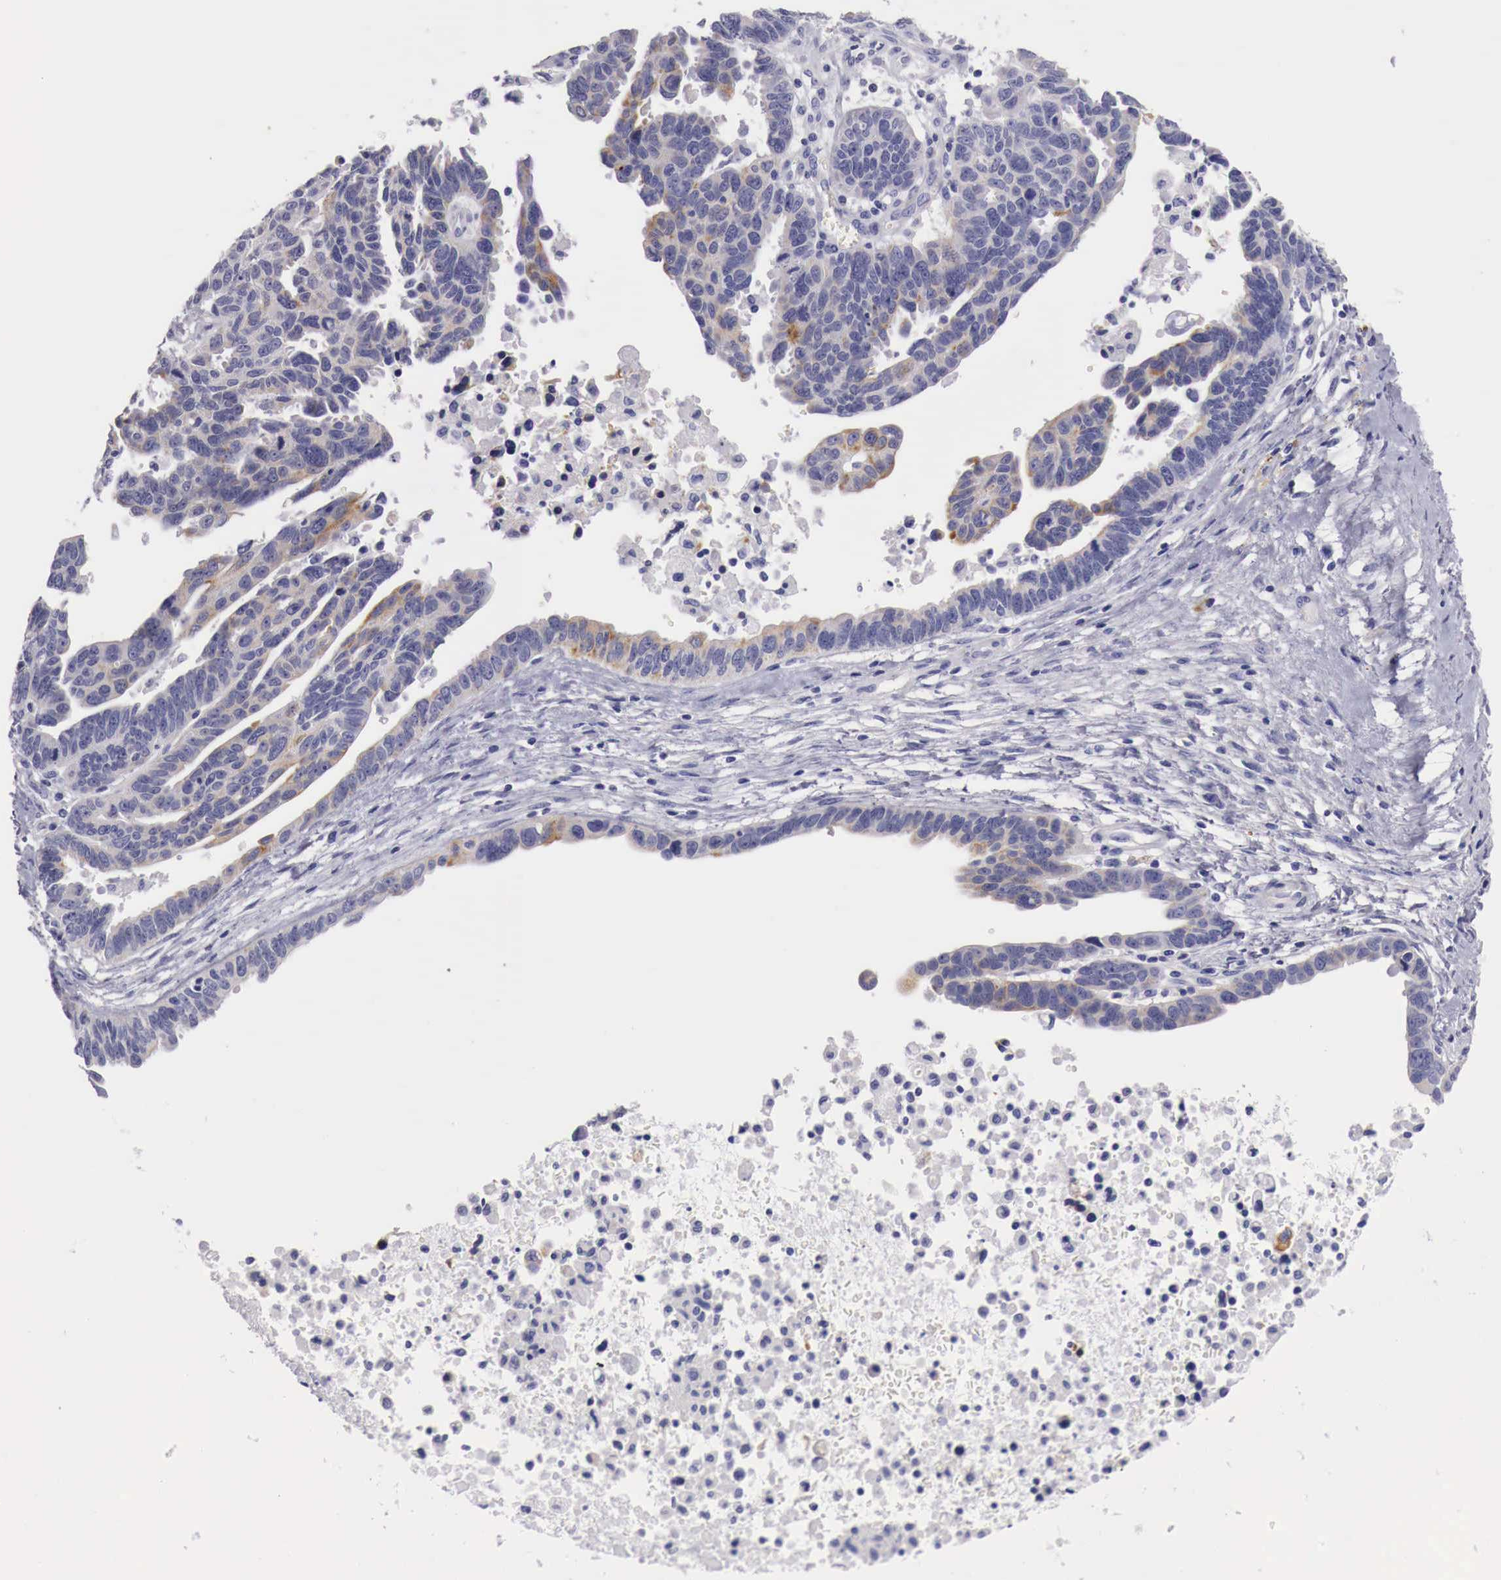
{"staining": {"intensity": "weak", "quantity": "25%-75%", "location": "cytoplasmic/membranous"}, "tissue": "ovarian cancer", "cell_type": "Tumor cells", "image_type": "cancer", "snomed": [{"axis": "morphology", "description": "Carcinoma, endometroid"}, {"axis": "morphology", "description": "Cystadenocarcinoma, serous, NOS"}, {"axis": "topography", "description": "Ovary"}], "caption": "Weak cytoplasmic/membranous protein staining is appreciated in approximately 25%-75% of tumor cells in ovarian serous cystadenocarcinoma. The protein is stained brown, and the nuclei are stained in blue (DAB IHC with brightfield microscopy, high magnification).", "gene": "NREP", "patient": {"sex": "female", "age": 45}}